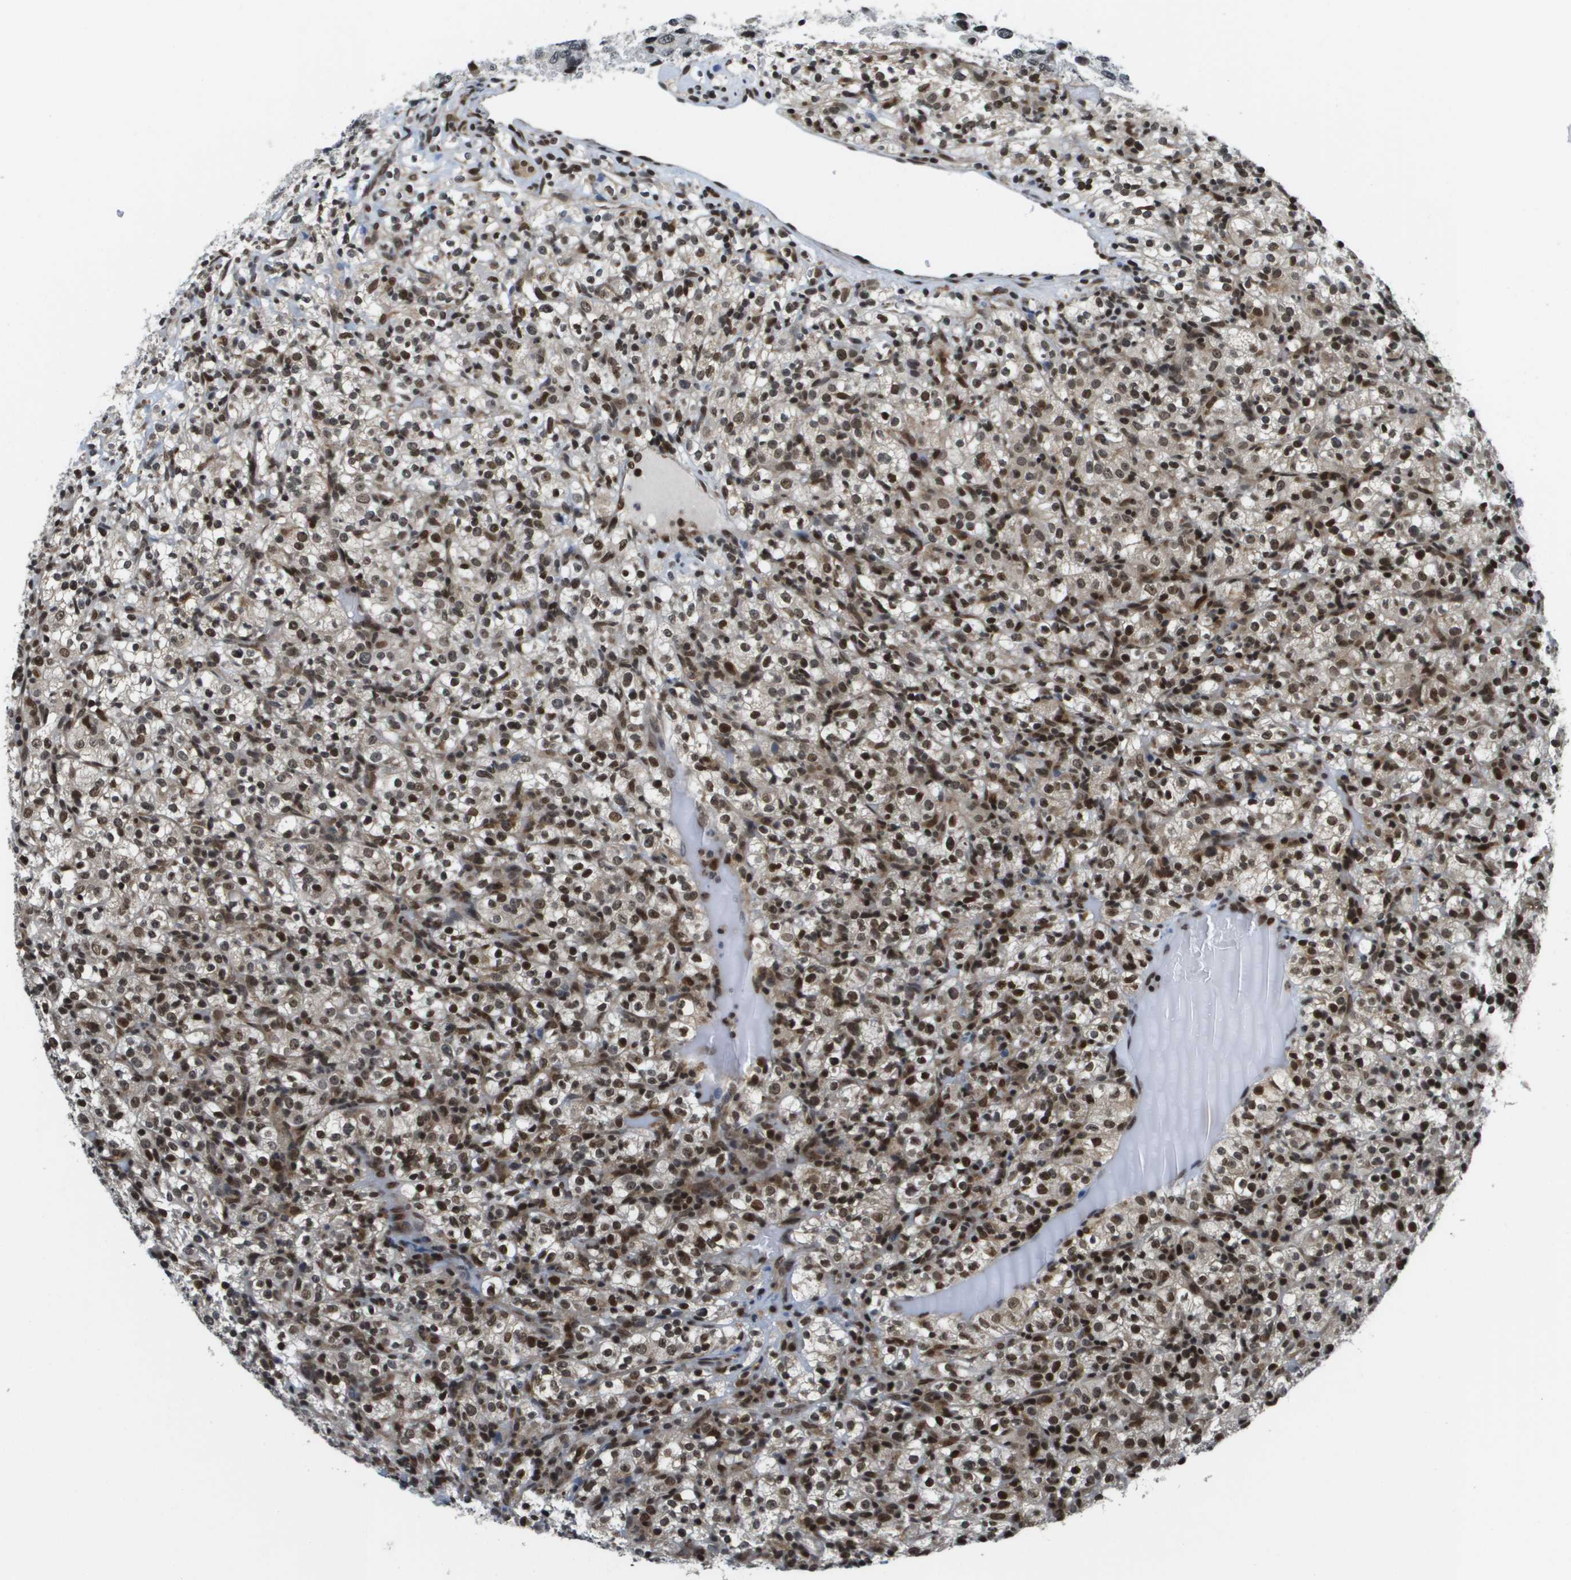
{"staining": {"intensity": "strong", "quantity": ">75%", "location": "nuclear"}, "tissue": "renal cancer", "cell_type": "Tumor cells", "image_type": "cancer", "snomed": [{"axis": "morphology", "description": "Normal tissue, NOS"}, {"axis": "morphology", "description": "Adenocarcinoma, NOS"}, {"axis": "topography", "description": "Kidney"}], "caption": "An immunohistochemistry (IHC) histopathology image of tumor tissue is shown. Protein staining in brown labels strong nuclear positivity in renal cancer within tumor cells.", "gene": "RECQL4", "patient": {"sex": "female", "age": 72}}